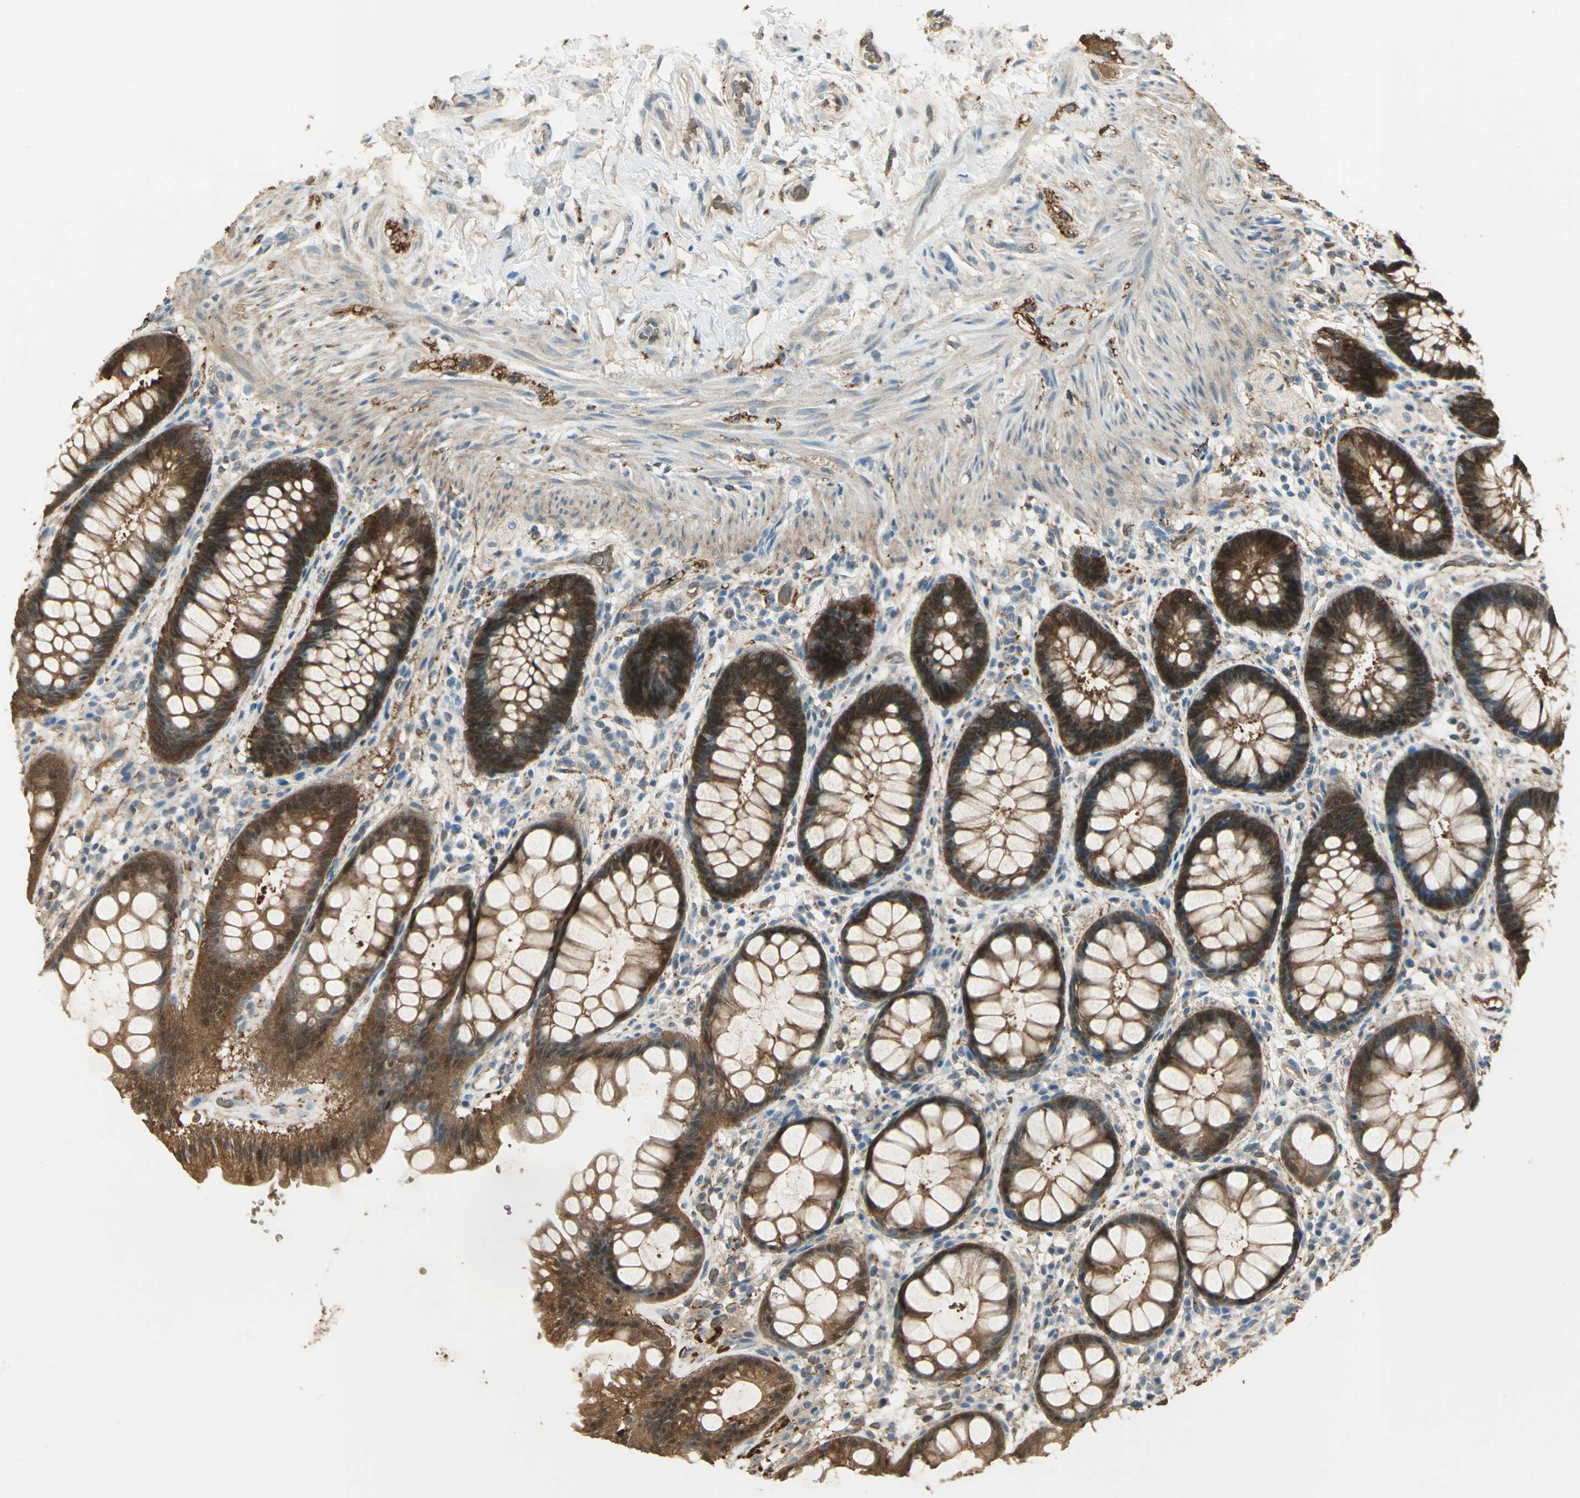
{"staining": {"intensity": "strong", "quantity": ">75%", "location": "cytoplasmic/membranous,nuclear"}, "tissue": "rectum", "cell_type": "Glandular cells", "image_type": "normal", "snomed": [{"axis": "morphology", "description": "Normal tissue, NOS"}, {"axis": "topography", "description": "Rectum"}], "caption": "Normal rectum was stained to show a protein in brown. There is high levels of strong cytoplasmic/membranous,nuclear expression in approximately >75% of glandular cells.", "gene": "DDAH1", "patient": {"sex": "female", "age": 46}}